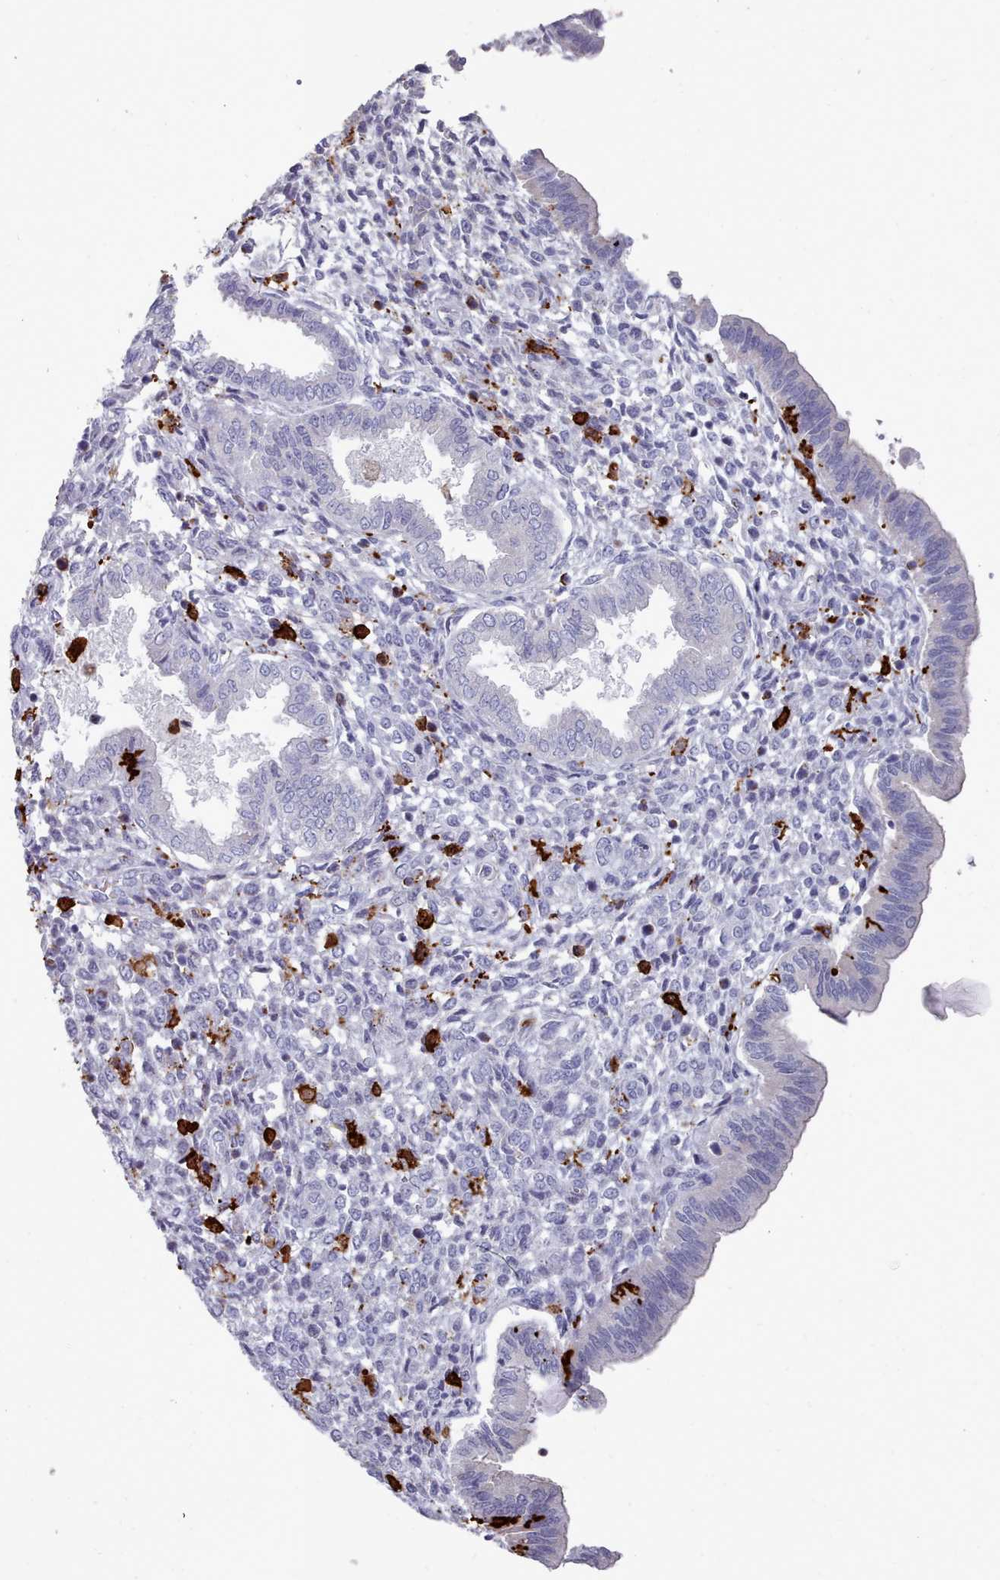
{"staining": {"intensity": "negative", "quantity": "none", "location": "none"}, "tissue": "endometrium", "cell_type": "Cells in endometrial stroma", "image_type": "normal", "snomed": [{"axis": "morphology", "description": "Normal tissue, NOS"}, {"axis": "topography", "description": "Endometrium"}], "caption": "This is an immunohistochemistry image of normal endometrium. There is no staining in cells in endometrial stroma.", "gene": "AIF1", "patient": {"sex": "female", "age": 24}}